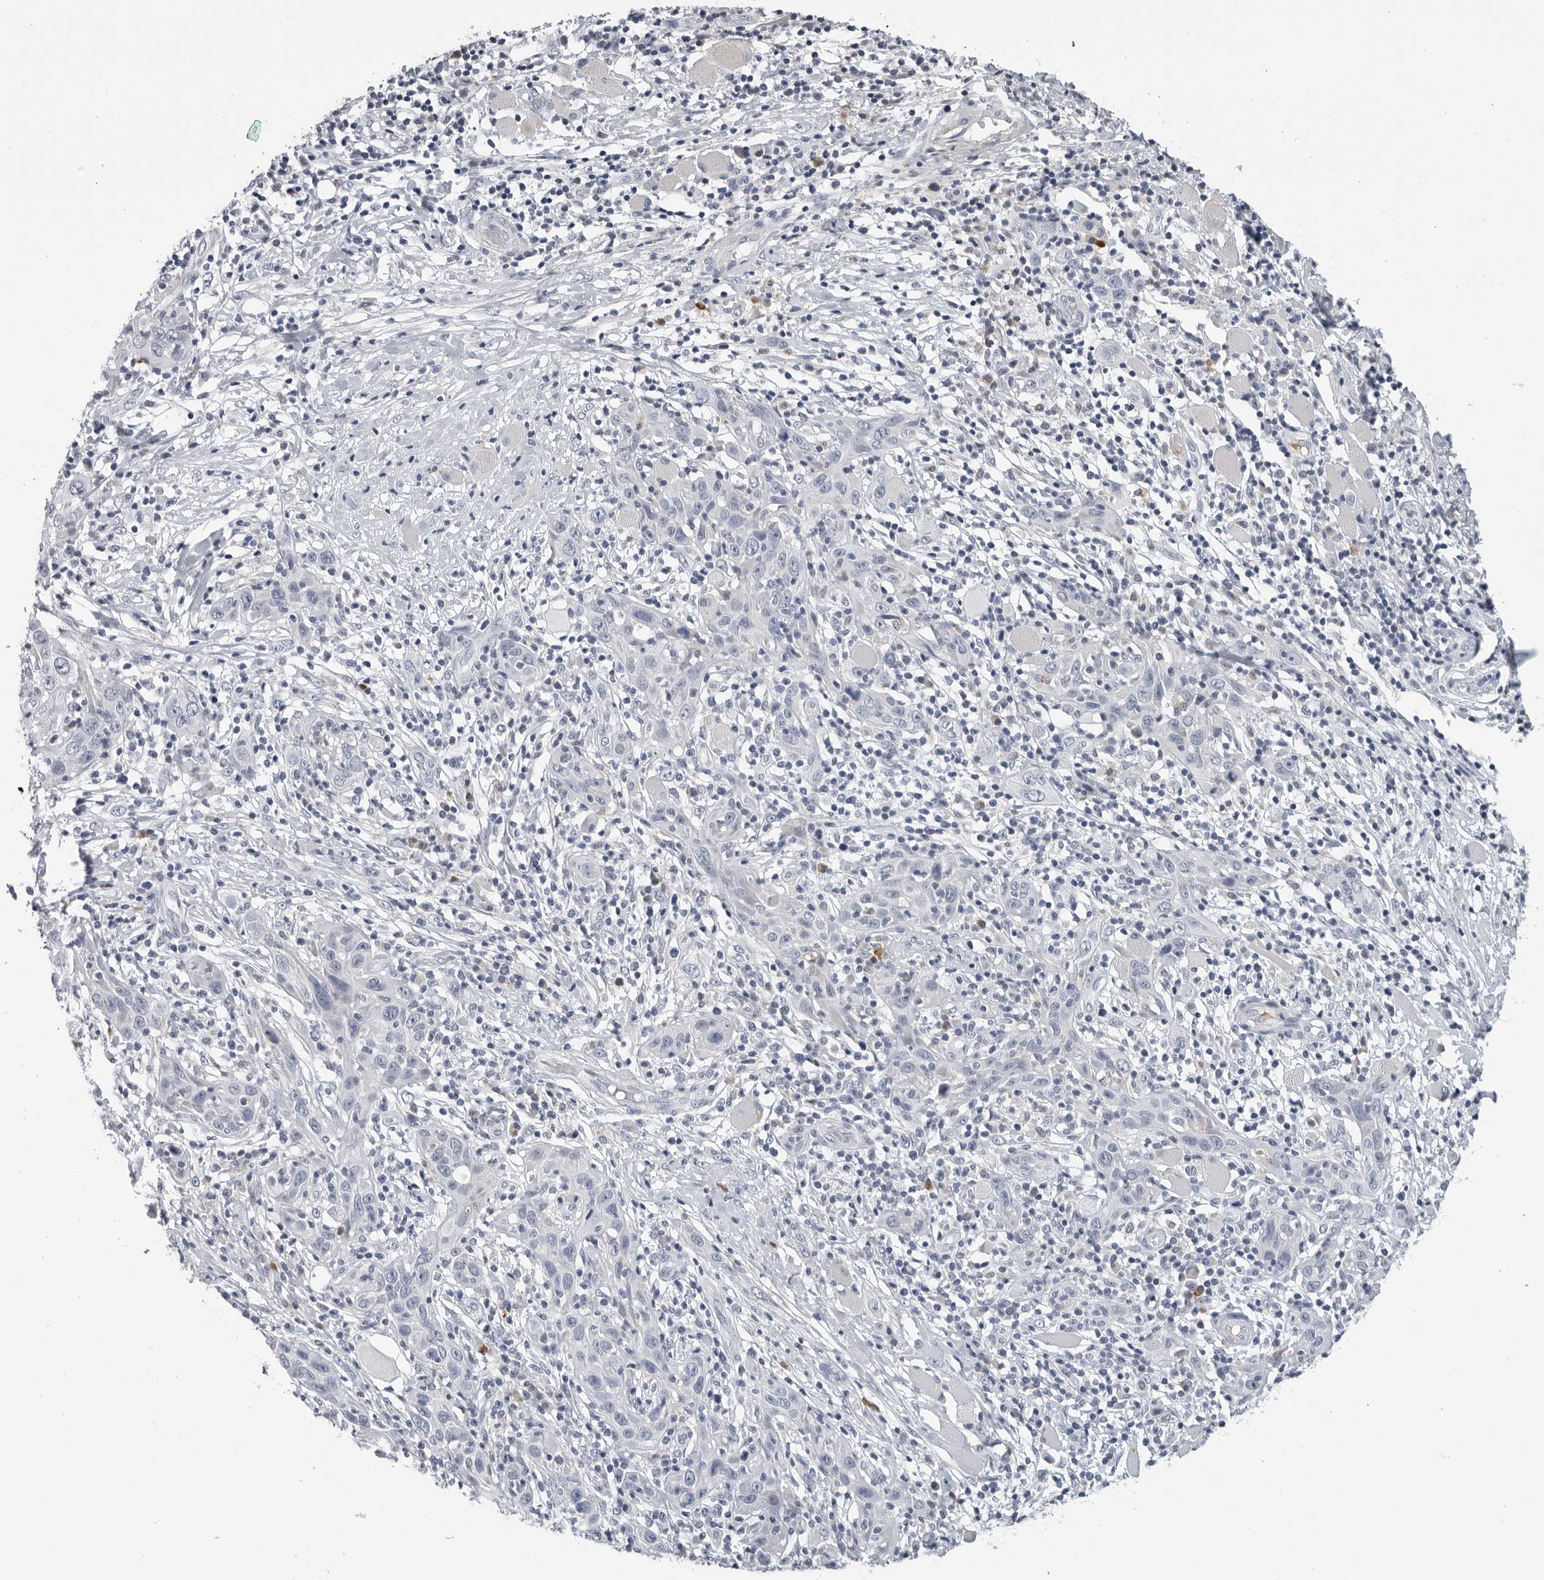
{"staining": {"intensity": "negative", "quantity": "none", "location": "none"}, "tissue": "skin cancer", "cell_type": "Tumor cells", "image_type": "cancer", "snomed": [{"axis": "morphology", "description": "Squamous cell carcinoma, NOS"}, {"axis": "topography", "description": "Skin"}], "caption": "The photomicrograph reveals no significant positivity in tumor cells of squamous cell carcinoma (skin).", "gene": "ZNF502", "patient": {"sex": "female", "age": 88}}